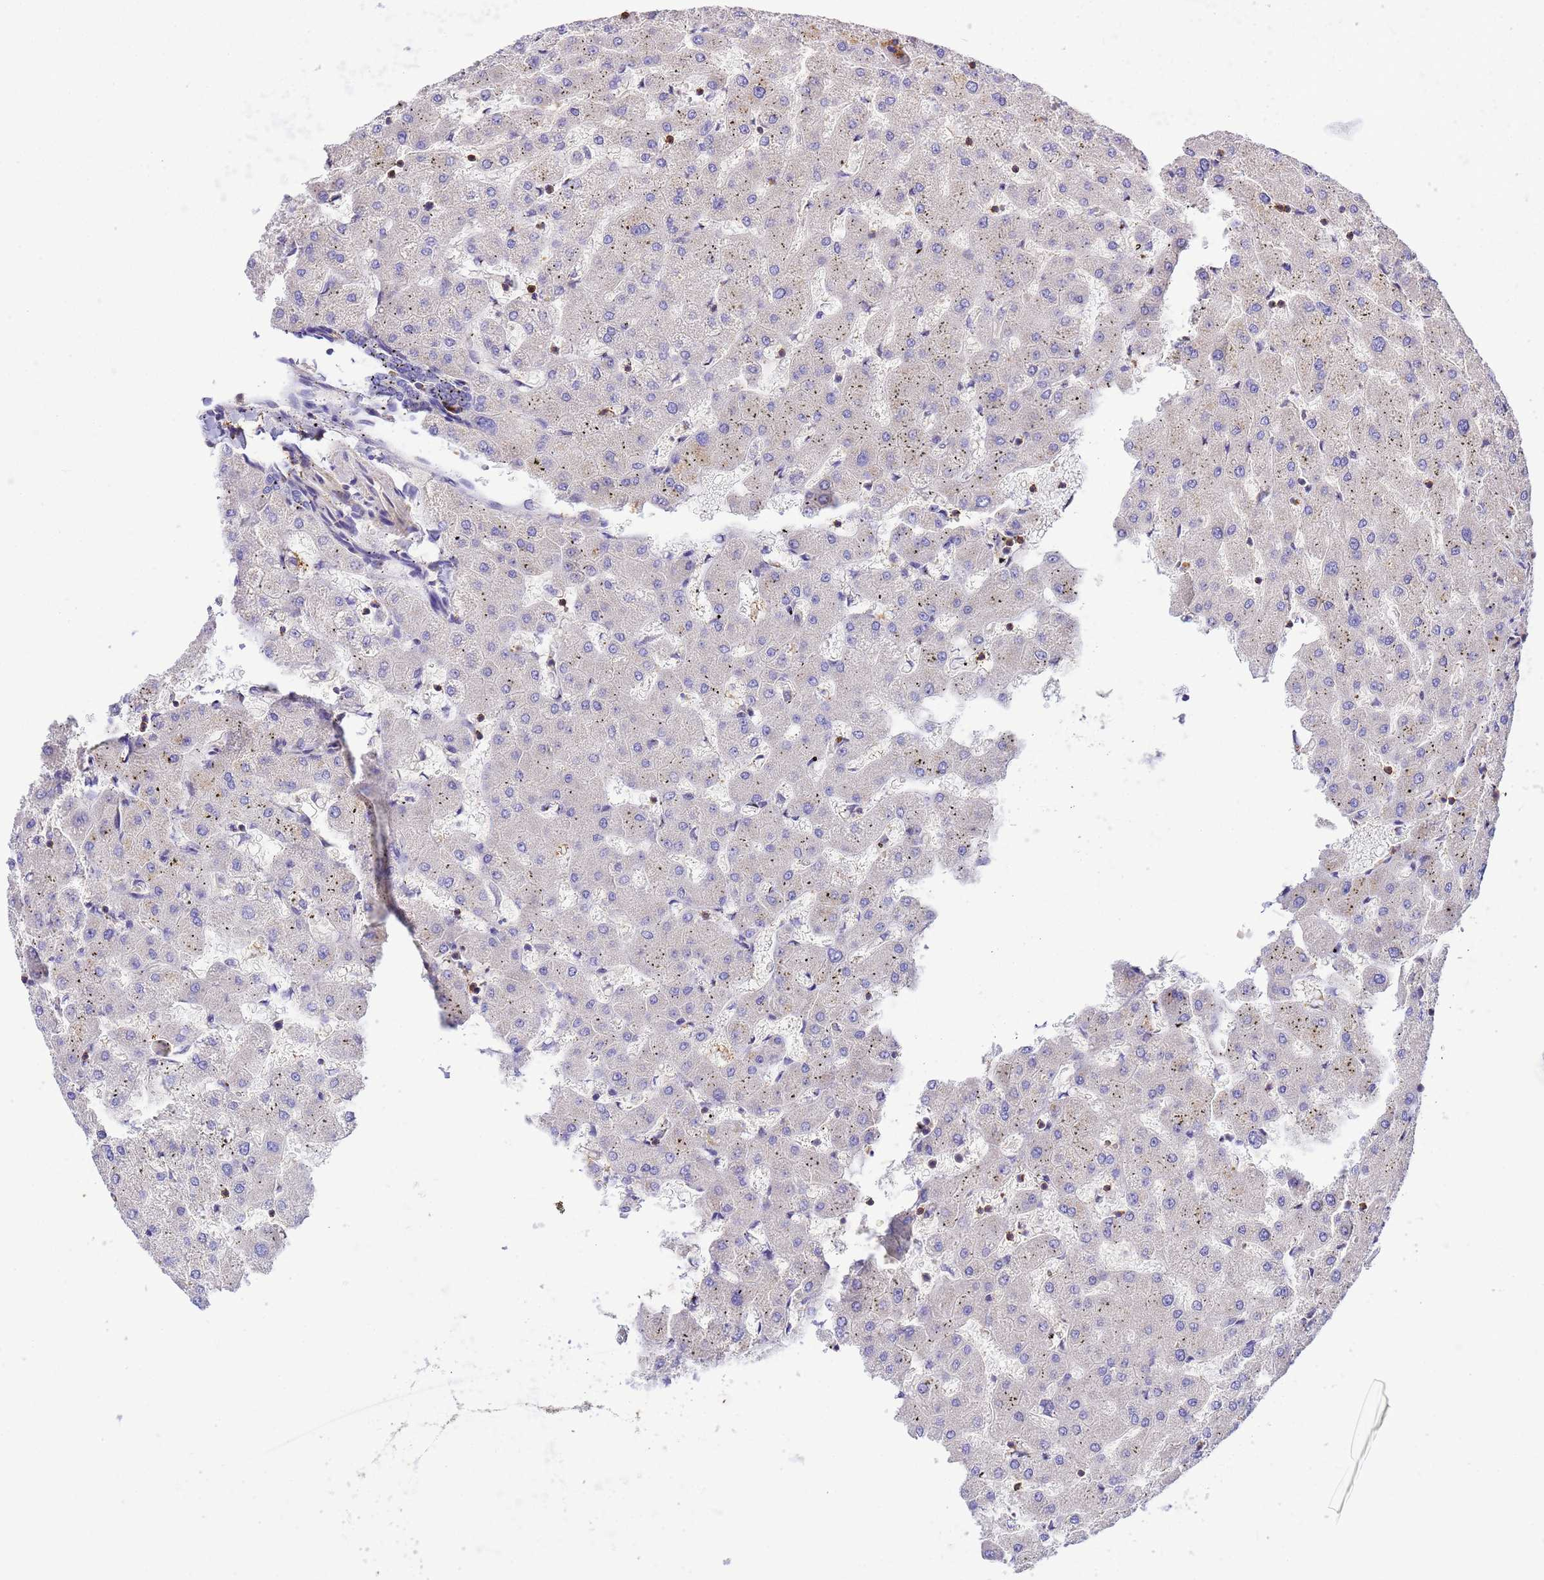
{"staining": {"intensity": "negative", "quantity": "none", "location": "none"}, "tissue": "liver", "cell_type": "Cholangiocytes", "image_type": "normal", "snomed": [{"axis": "morphology", "description": "Normal tissue, NOS"}, {"axis": "topography", "description": "Liver"}], "caption": "High power microscopy photomicrograph of an IHC image of benign liver, revealing no significant positivity in cholangiocytes.", "gene": "WDR64", "patient": {"sex": "female", "age": 63}}